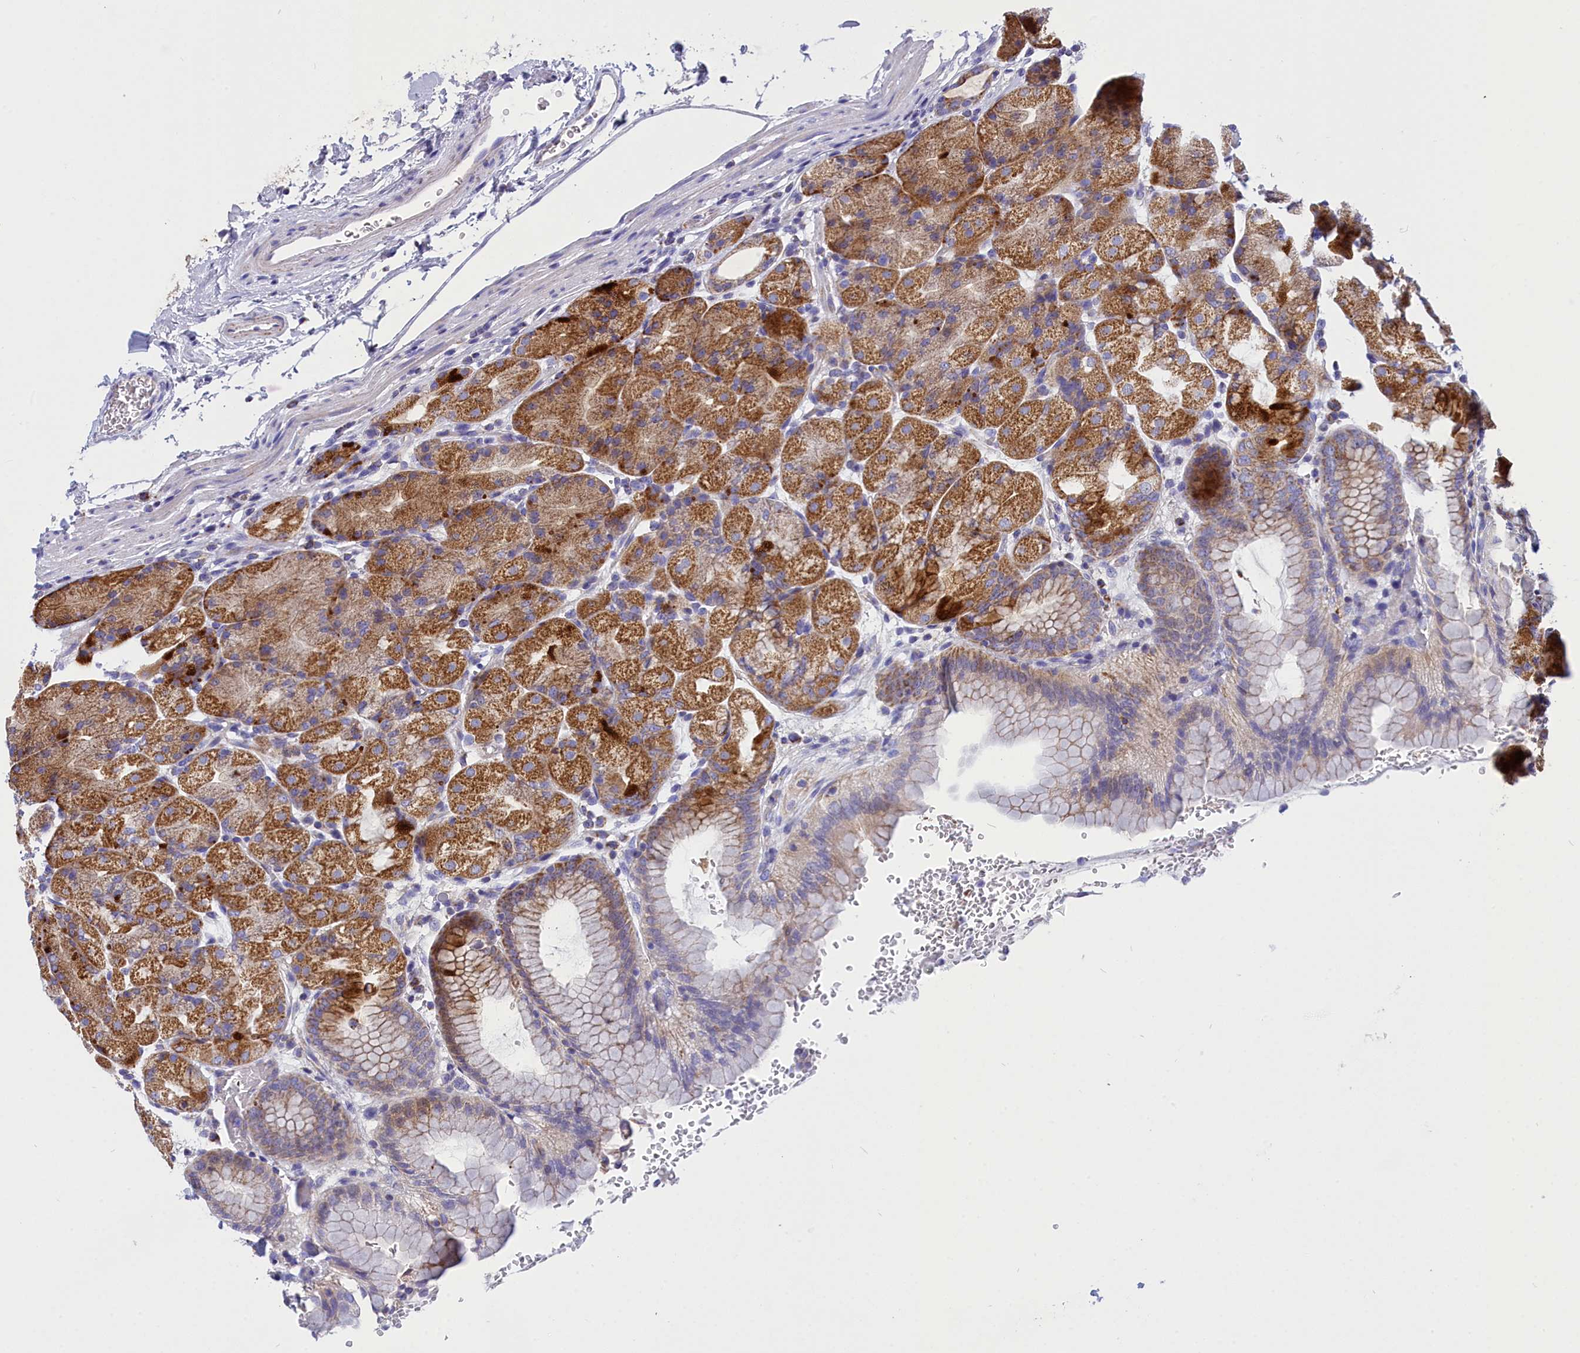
{"staining": {"intensity": "strong", "quantity": "25%-75%", "location": "cytoplasmic/membranous,nuclear"}, "tissue": "stomach", "cell_type": "Glandular cells", "image_type": "normal", "snomed": [{"axis": "morphology", "description": "Normal tissue, NOS"}, {"axis": "topography", "description": "Stomach, upper"}, {"axis": "topography", "description": "Stomach, lower"}], "caption": "Protein analysis of benign stomach reveals strong cytoplasmic/membranous,nuclear staining in about 25%-75% of glandular cells.", "gene": "CCRL2", "patient": {"sex": "male", "age": 62}}